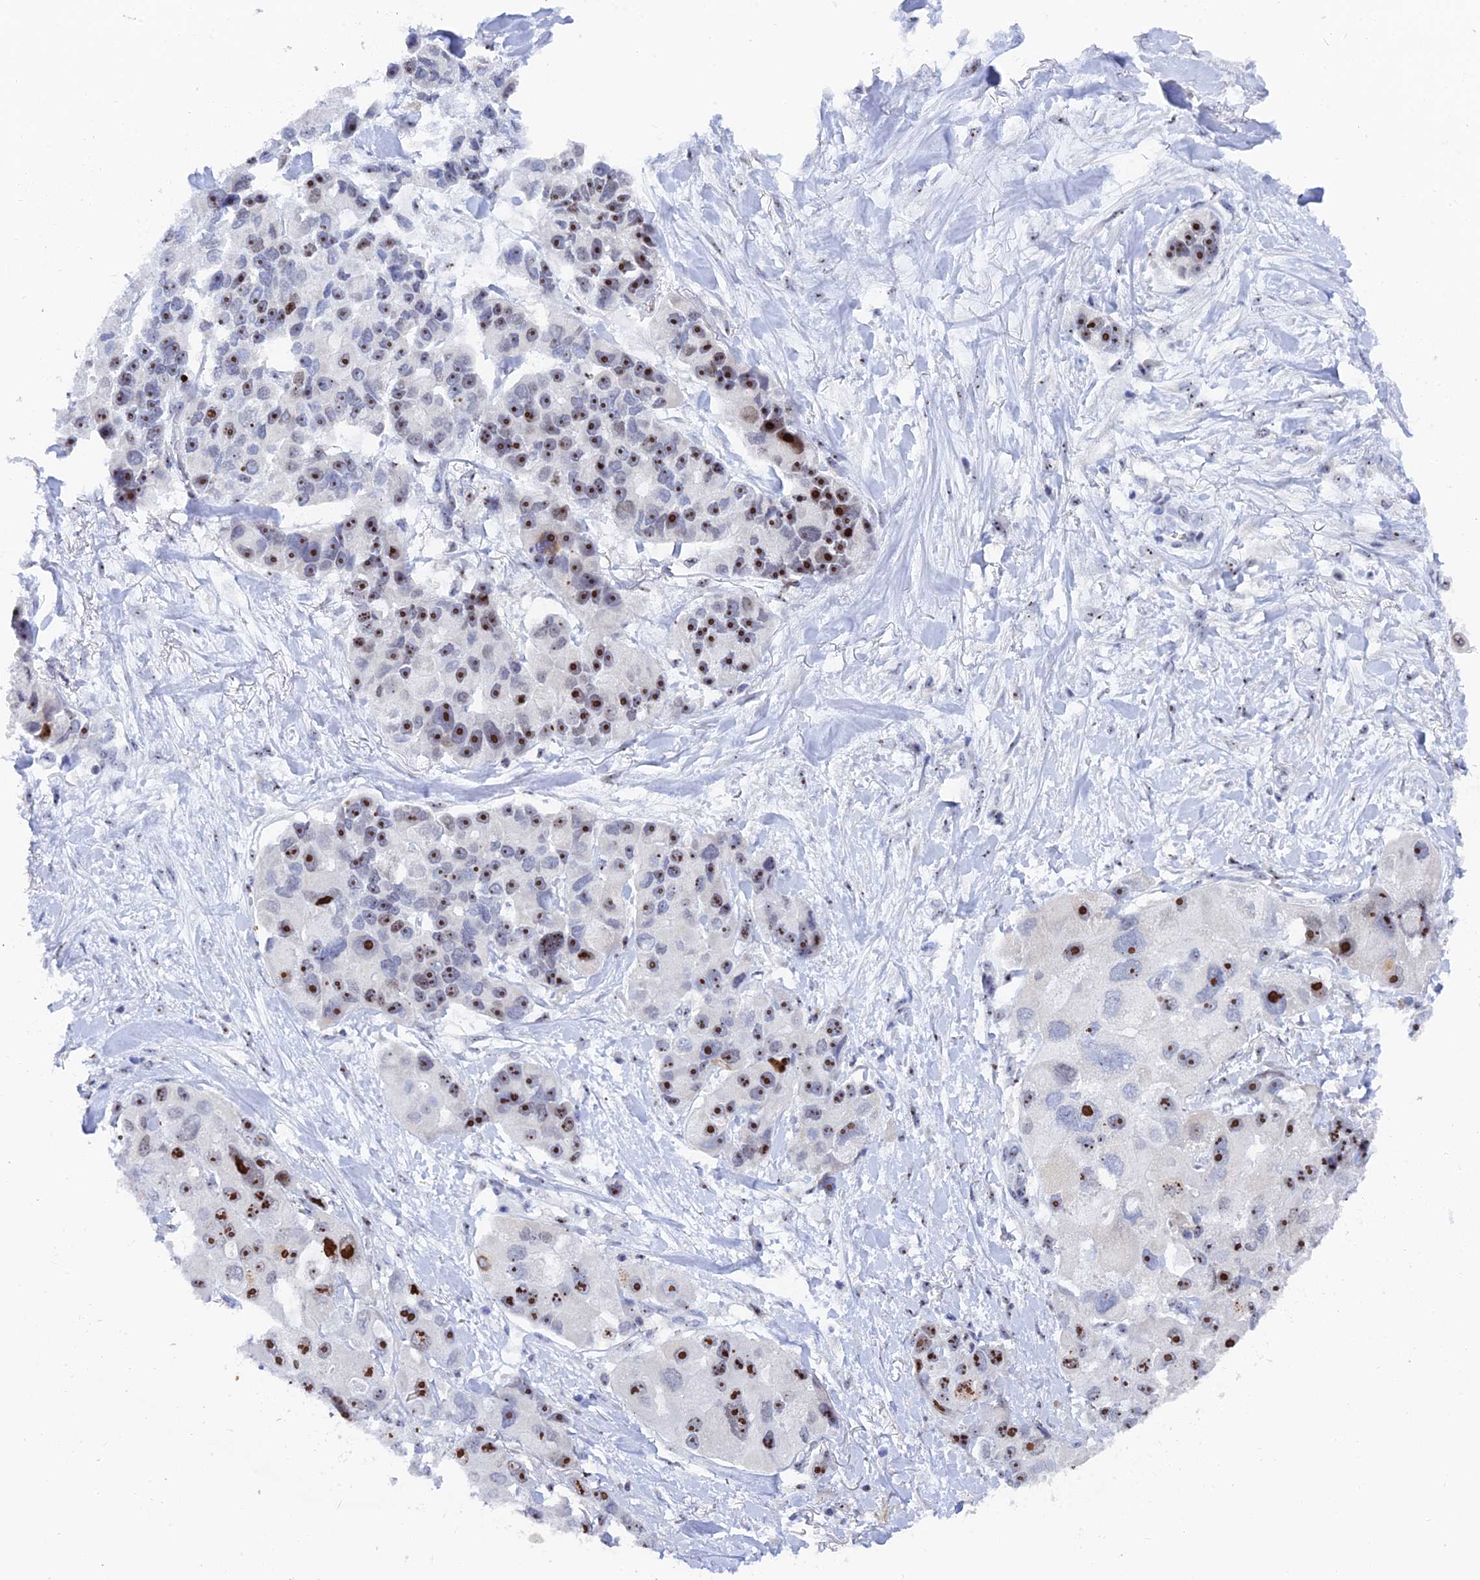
{"staining": {"intensity": "strong", "quantity": ">75%", "location": "nuclear"}, "tissue": "lung cancer", "cell_type": "Tumor cells", "image_type": "cancer", "snomed": [{"axis": "morphology", "description": "Adenocarcinoma, NOS"}, {"axis": "topography", "description": "Lung"}], "caption": "Approximately >75% of tumor cells in lung cancer (adenocarcinoma) show strong nuclear protein staining as visualized by brown immunohistochemical staining.", "gene": "RSL1D1", "patient": {"sex": "female", "age": 54}}